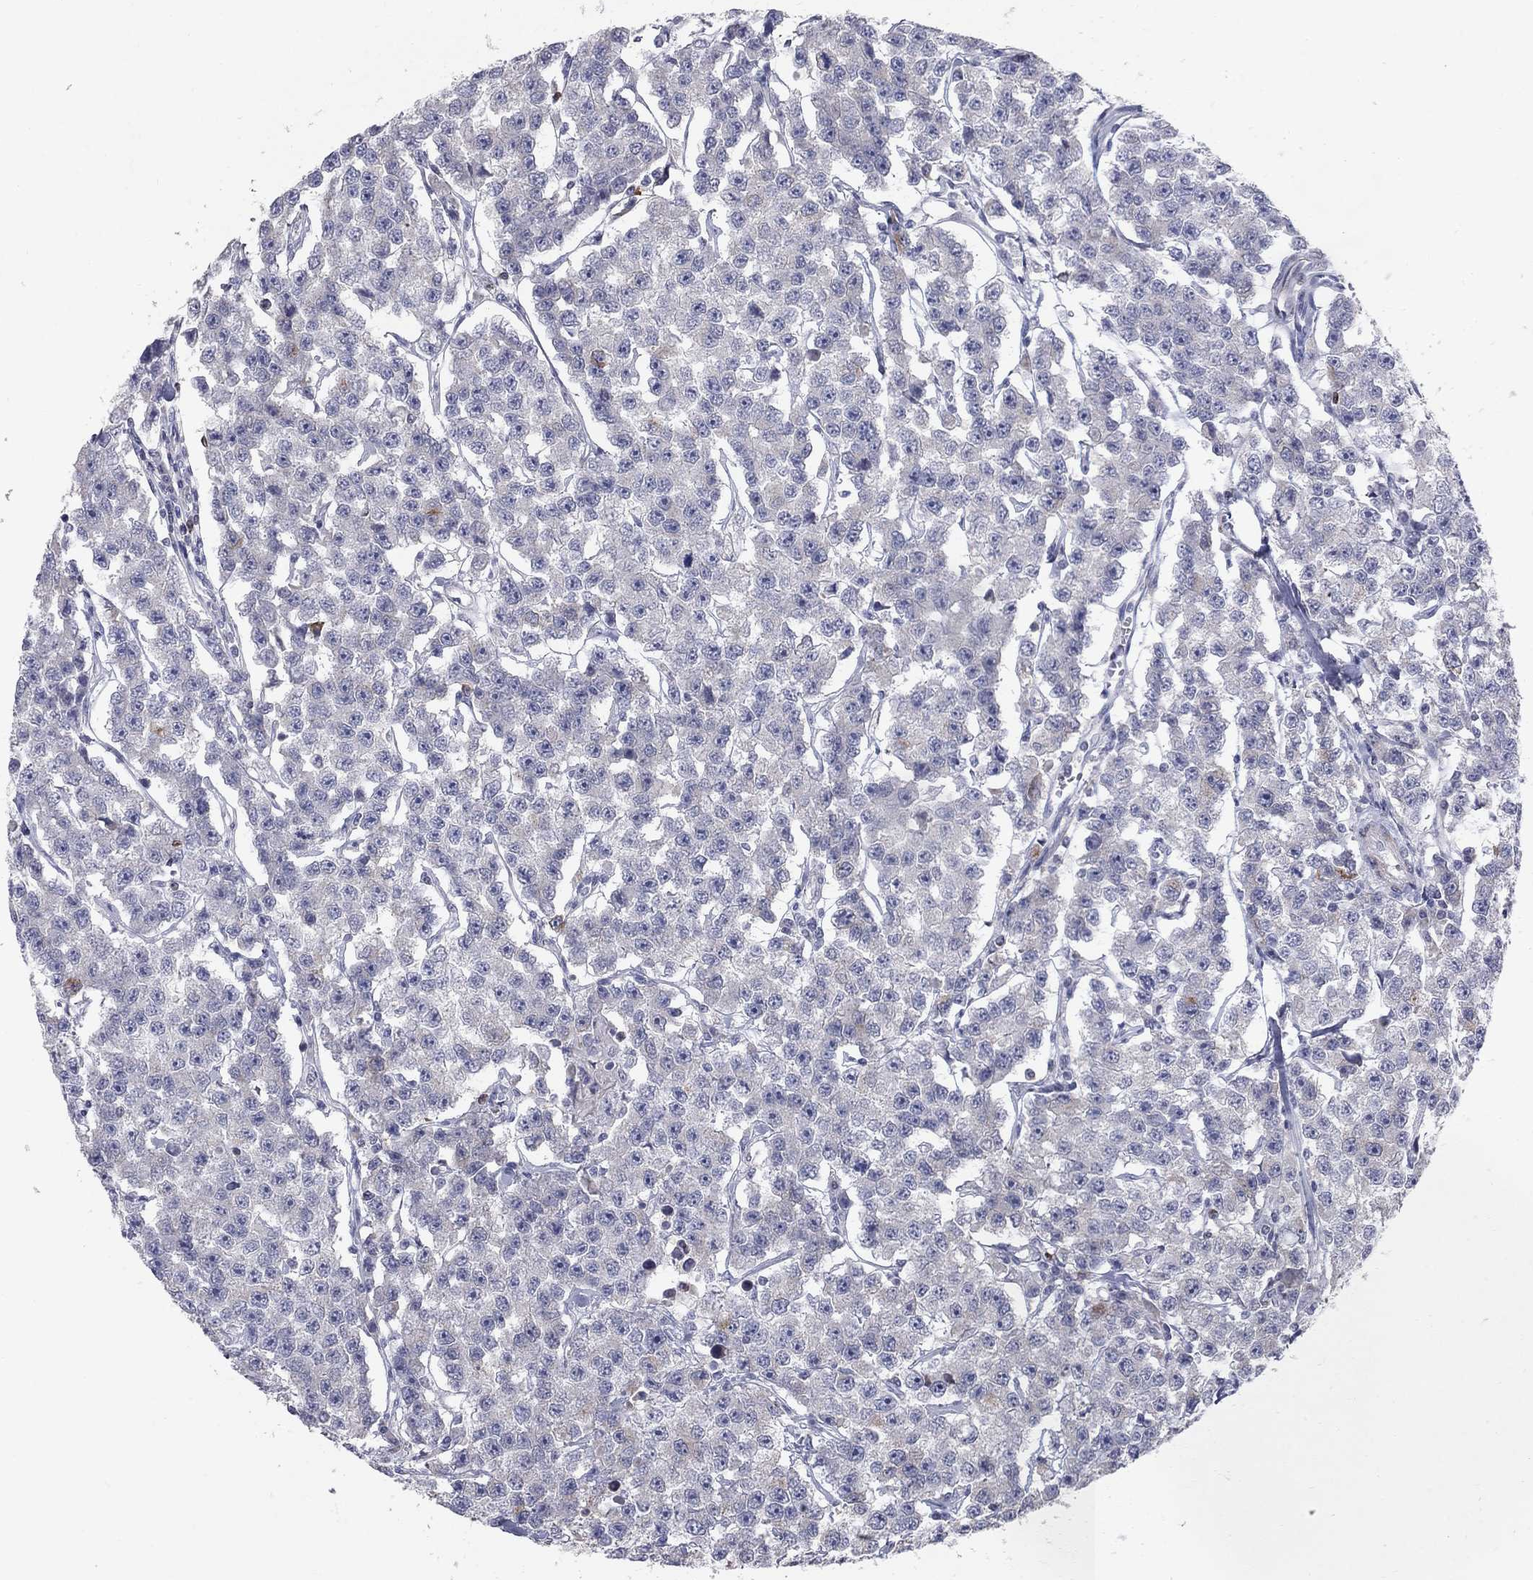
{"staining": {"intensity": "negative", "quantity": "none", "location": "none"}, "tissue": "testis cancer", "cell_type": "Tumor cells", "image_type": "cancer", "snomed": [{"axis": "morphology", "description": "Seminoma, NOS"}, {"axis": "topography", "description": "Testis"}], "caption": "Immunohistochemical staining of human seminoma (testis) shows no significant positivity in tumor cells. (DAB IHC with hematoxylin counter stain).", "gene": "NTRK2", "patient": {"sex": "male", "age": 59}}